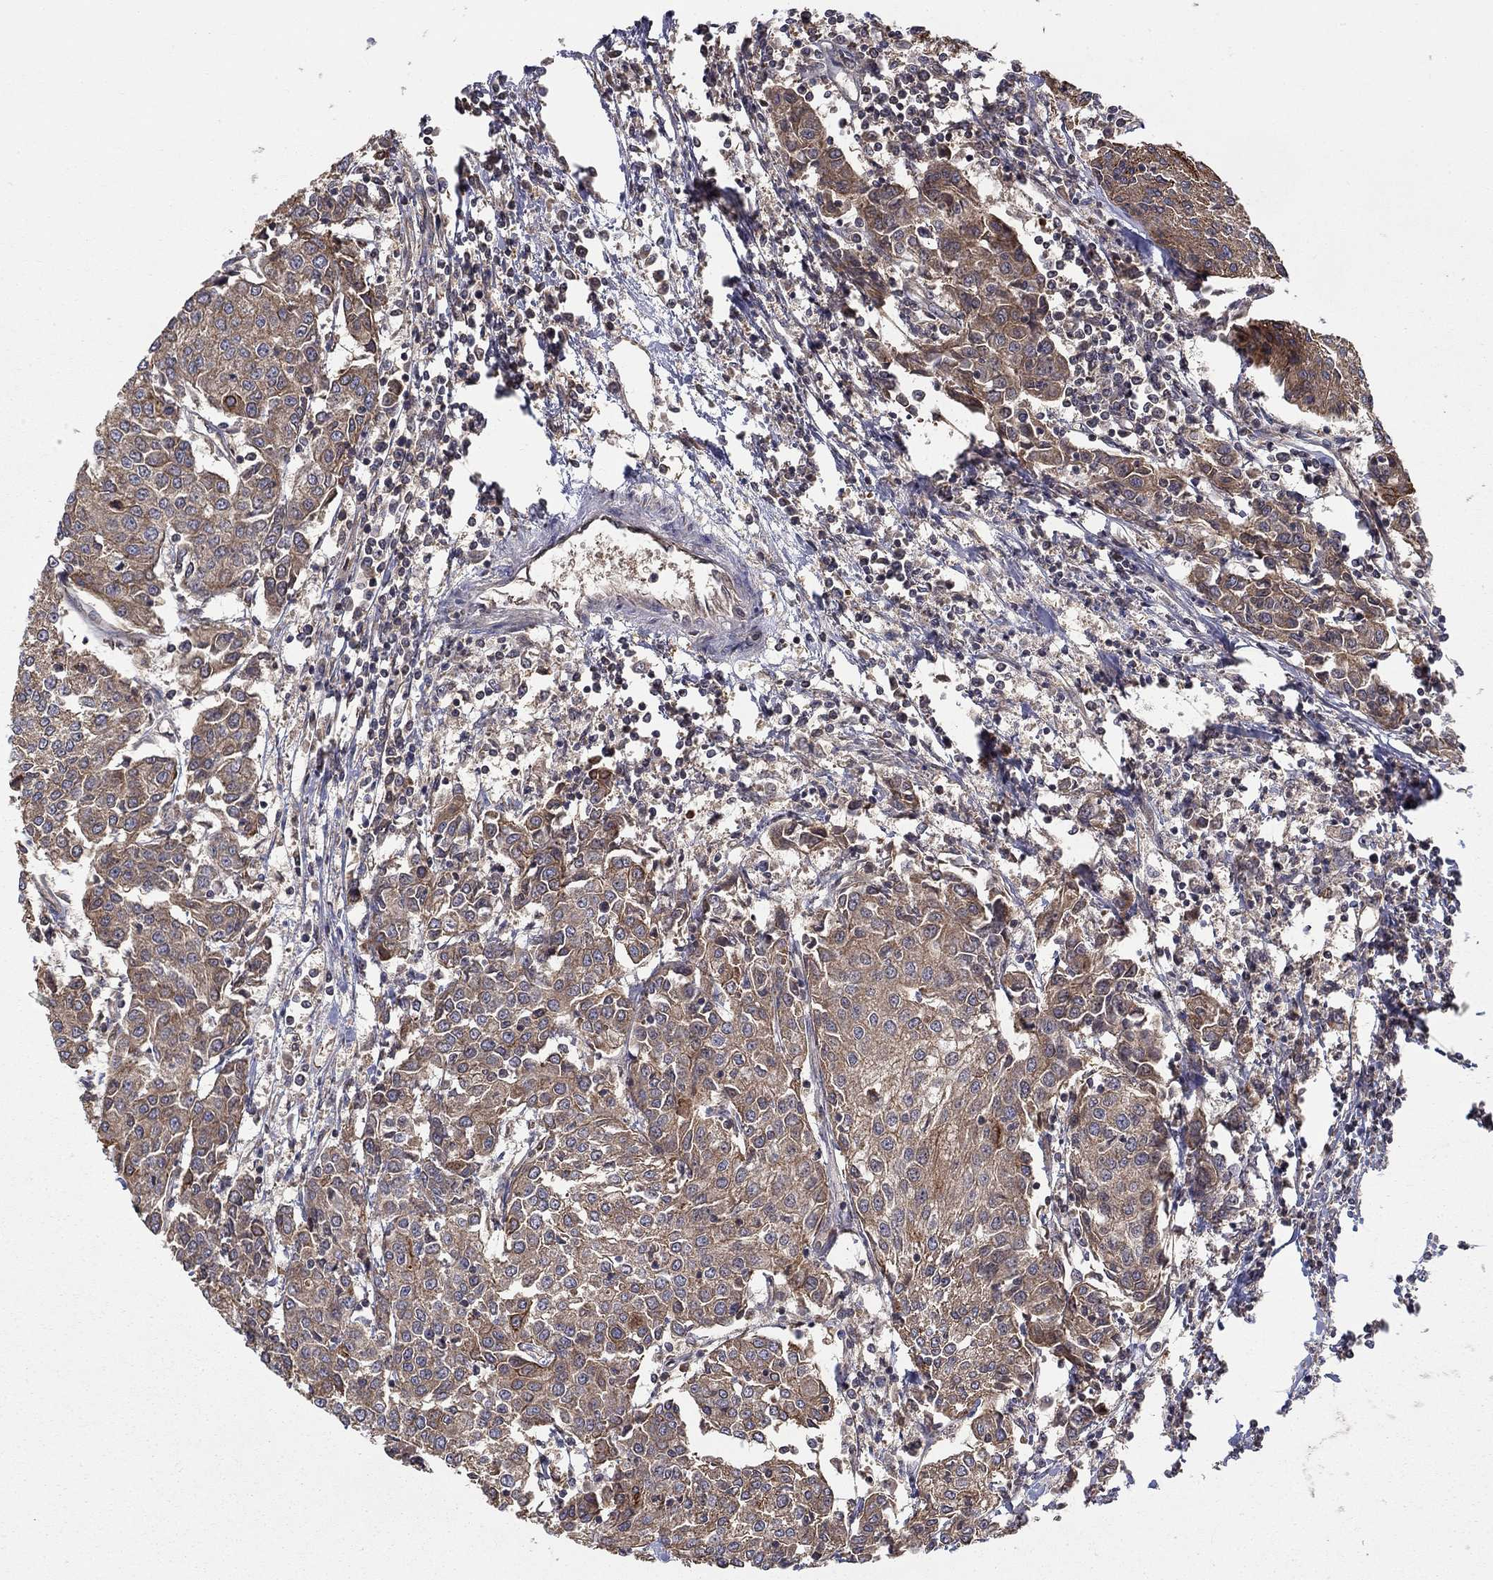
{"staining": {"intensity": "moderate", "quantity": "<25%", "location": "cytoplasmic/membranous"}, "tissue": "urothelial cancer", "cell_type": "Tumor cells", "image_type": "cancer", "snomed": [{"axis": "morphology", "description": "Urothelial carcinoma, High grade"}, {"axis": "topography", "description": "Urinary bladder"}], "caption": "Protein staining of high-grade urothelial carcinoma tissue displays moderate cytoplasmic/membranous expression in about <25% of tumor cells.", "gene": "BMERB1", "patient": {"sex": "female", "age": 85}}